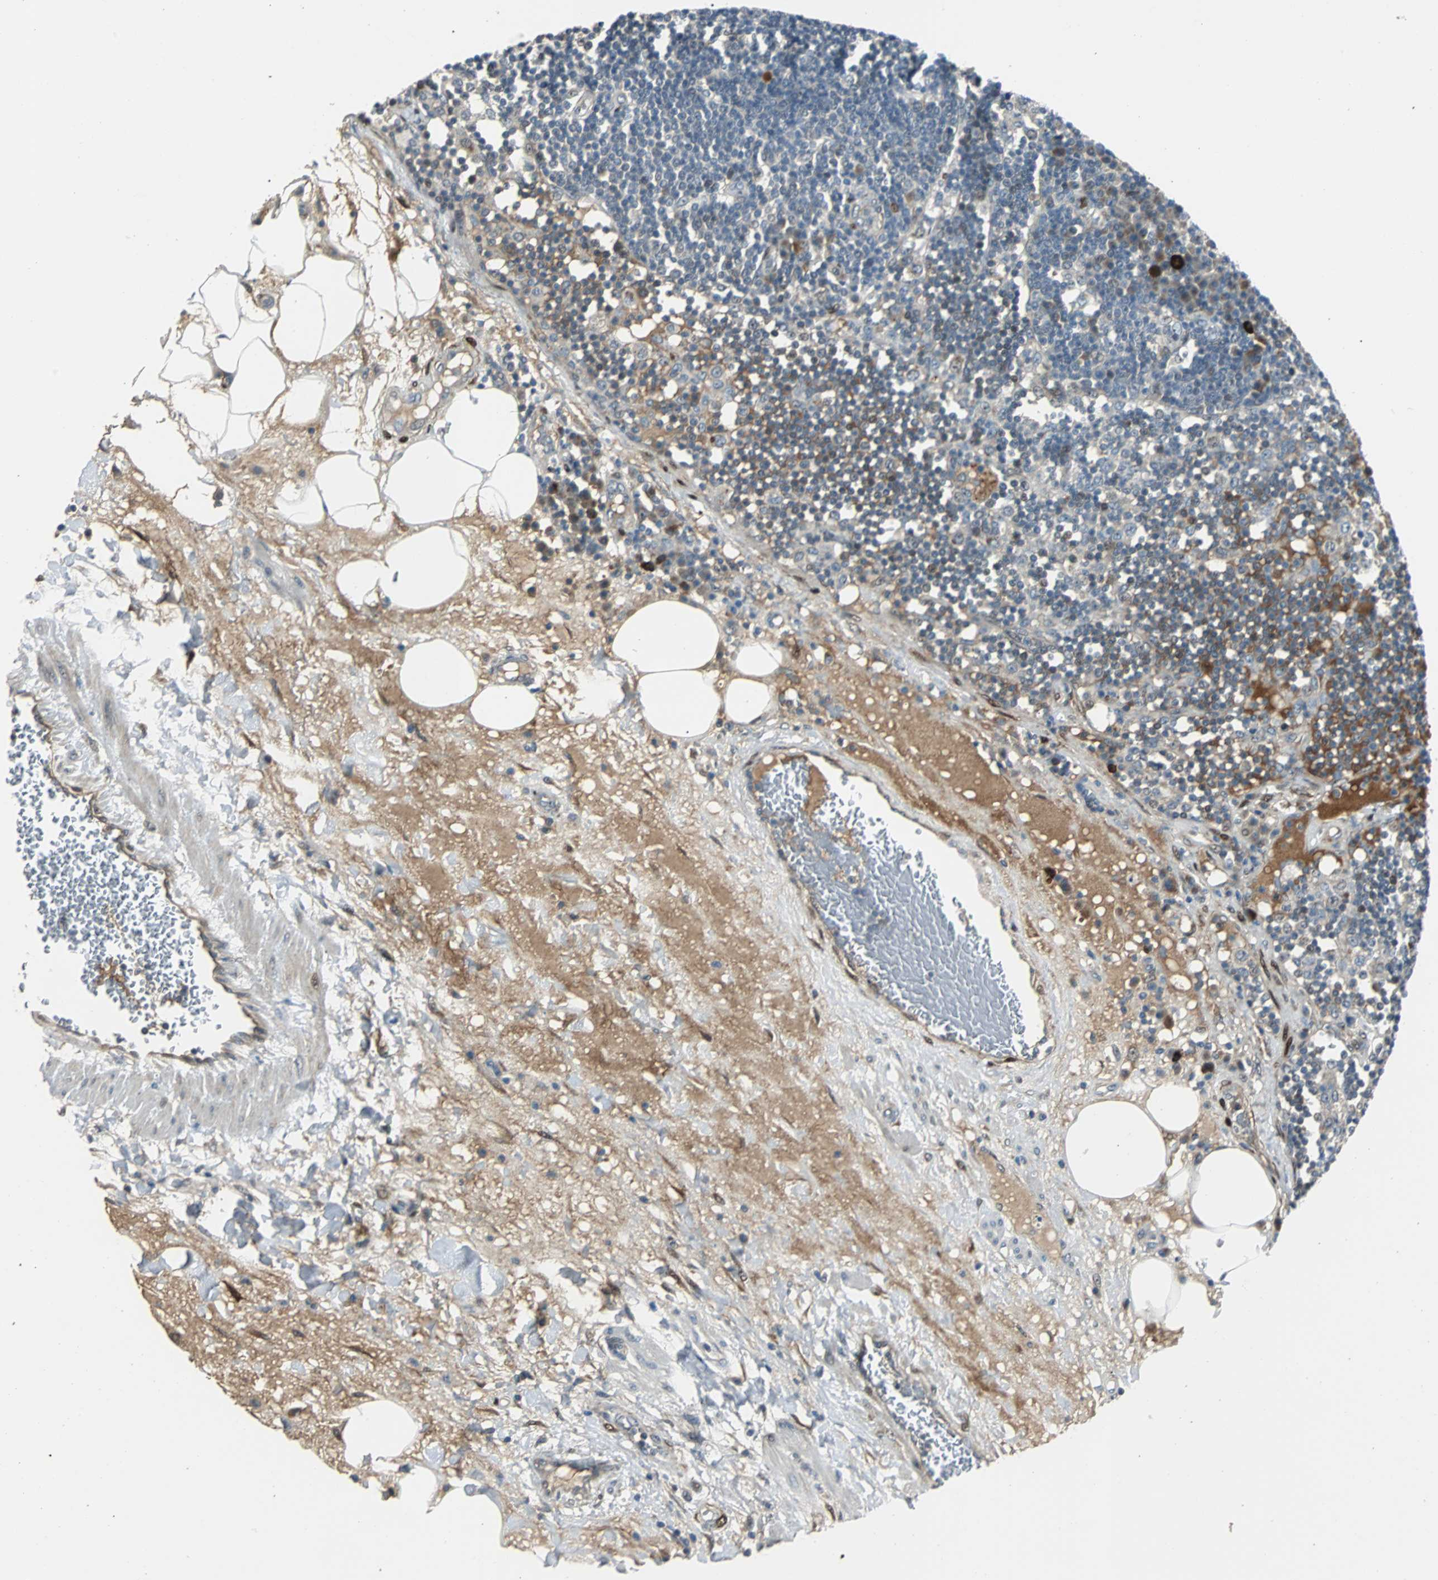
{"staining": {"intensity": "negative", "quantity": "none", "location": "none"}, "tissue": "lymph node", "cell_type": "Germinal center cells", "image_type": "normal", "snomed": [{"axis": "morphology", "description": "Normal tissue, NOS"}, {"axis": "morphology", "description": "Squamous cell carcinoma, metastatic, NOS"}, {"axis": "topography", "description": "Lymph node"}], "caption": "Immunohistochemical staining of normal lymph node demonstrates no significant positivity in germinal center cells. (DAB immunohistochemistry (IHC) with hematoxylin counter stain).", "gene": "FHL2", "patient": {"sex": "female", "age": 53}}